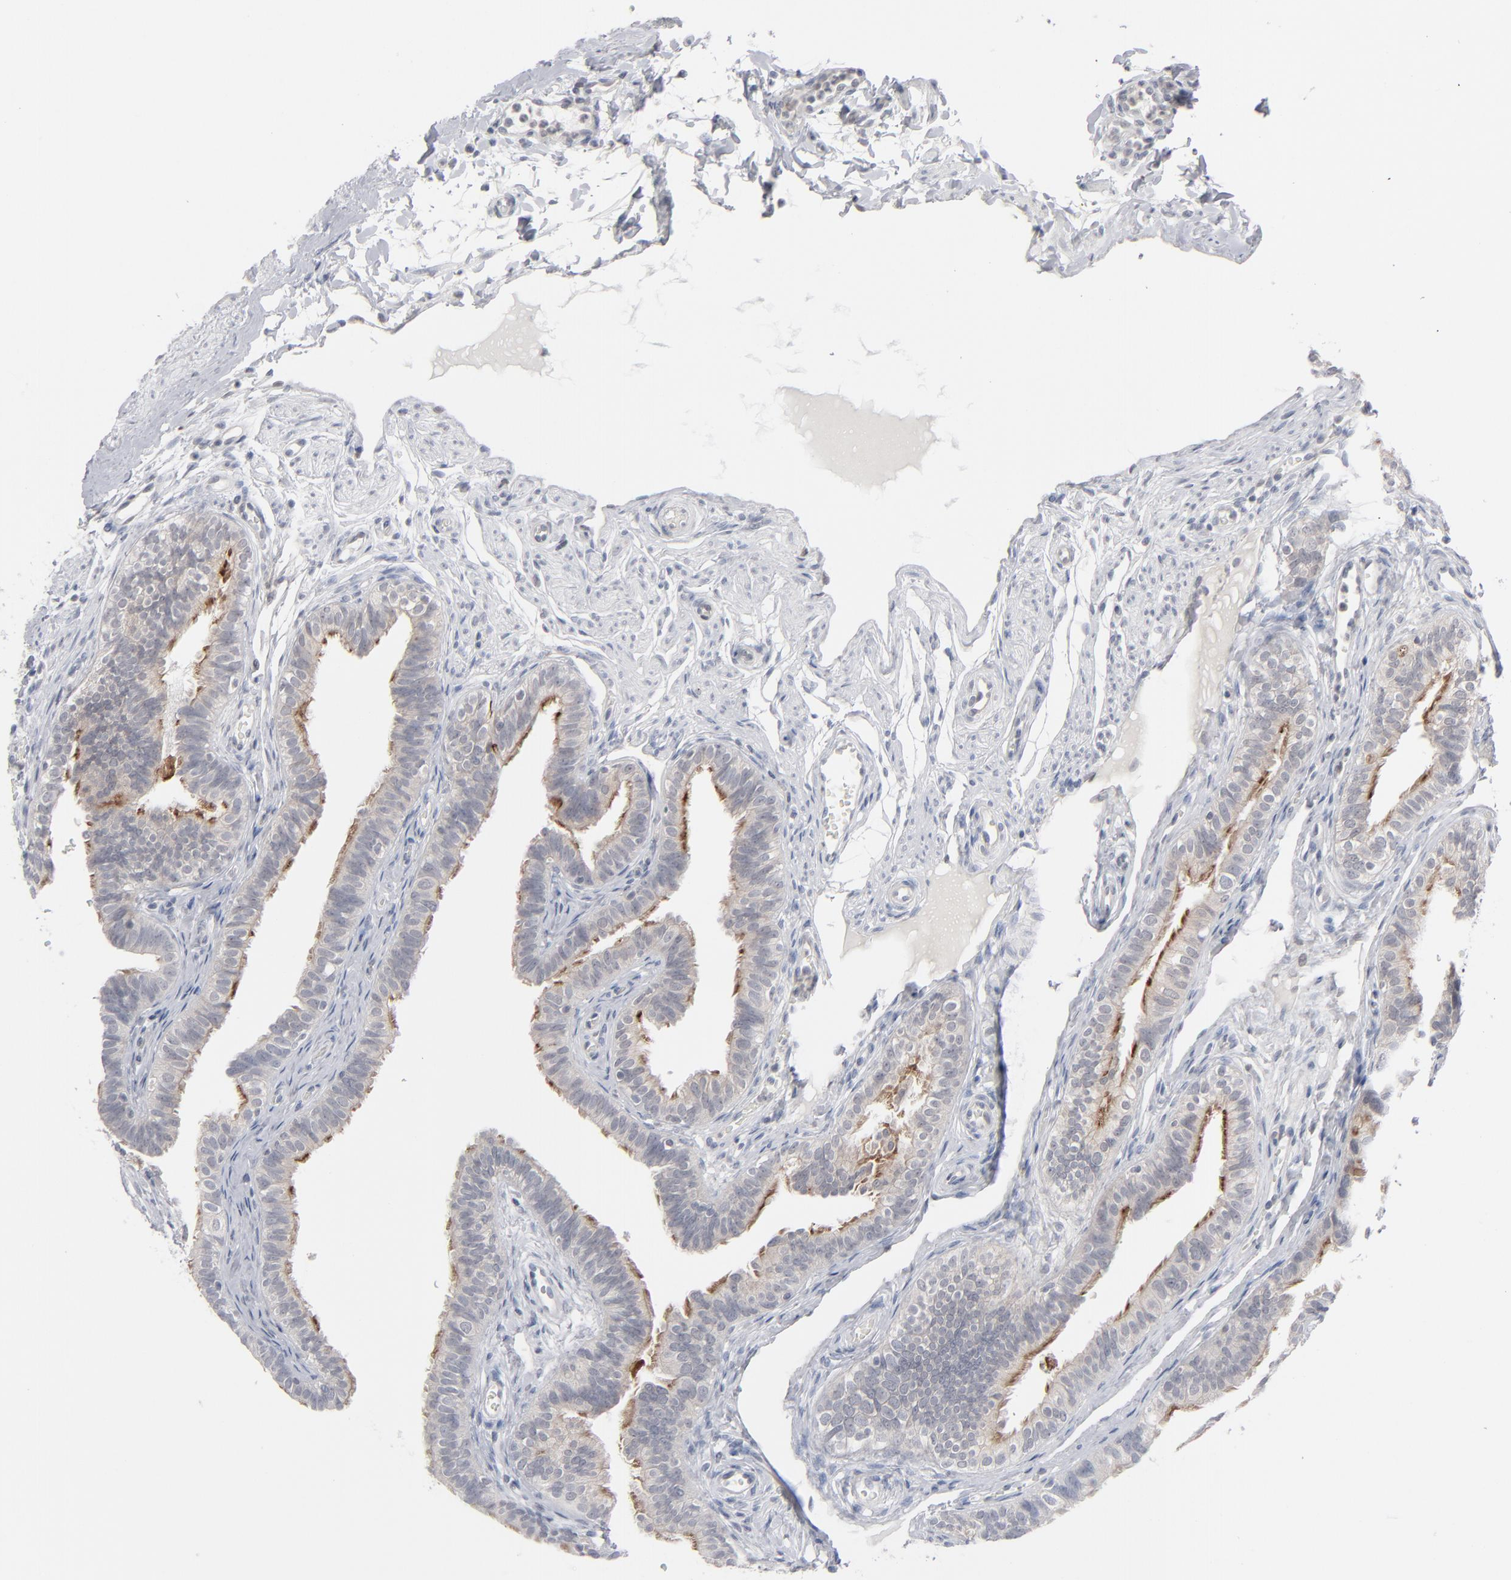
{"staining": {"intensity": "weak", "quantity": "25%-75%", "location": "cytoplasmic/membranous"}, "tissue": "fallopian tube", "cell_type": "Glandular cells", "image_type": "normal", "snomed": [{"axis": "morphology", "description": "Normal tissue, NOS"}, {"axis": "morphology", "description": "Dermoid, NOS"}, {"axis": "topography", "description": "Fallopian tube"}], "caption": "Glandular cells display low levels of weak cytoplasmic/membranous staining in approximately 25%-75% of cells in normal human fallopian tube. Immunohistochemistry (ihc) stains the protein in brown and the nuclei are stained blue.", "gene": "POF1B", "patient": {"sex": "female", "age": 33}}